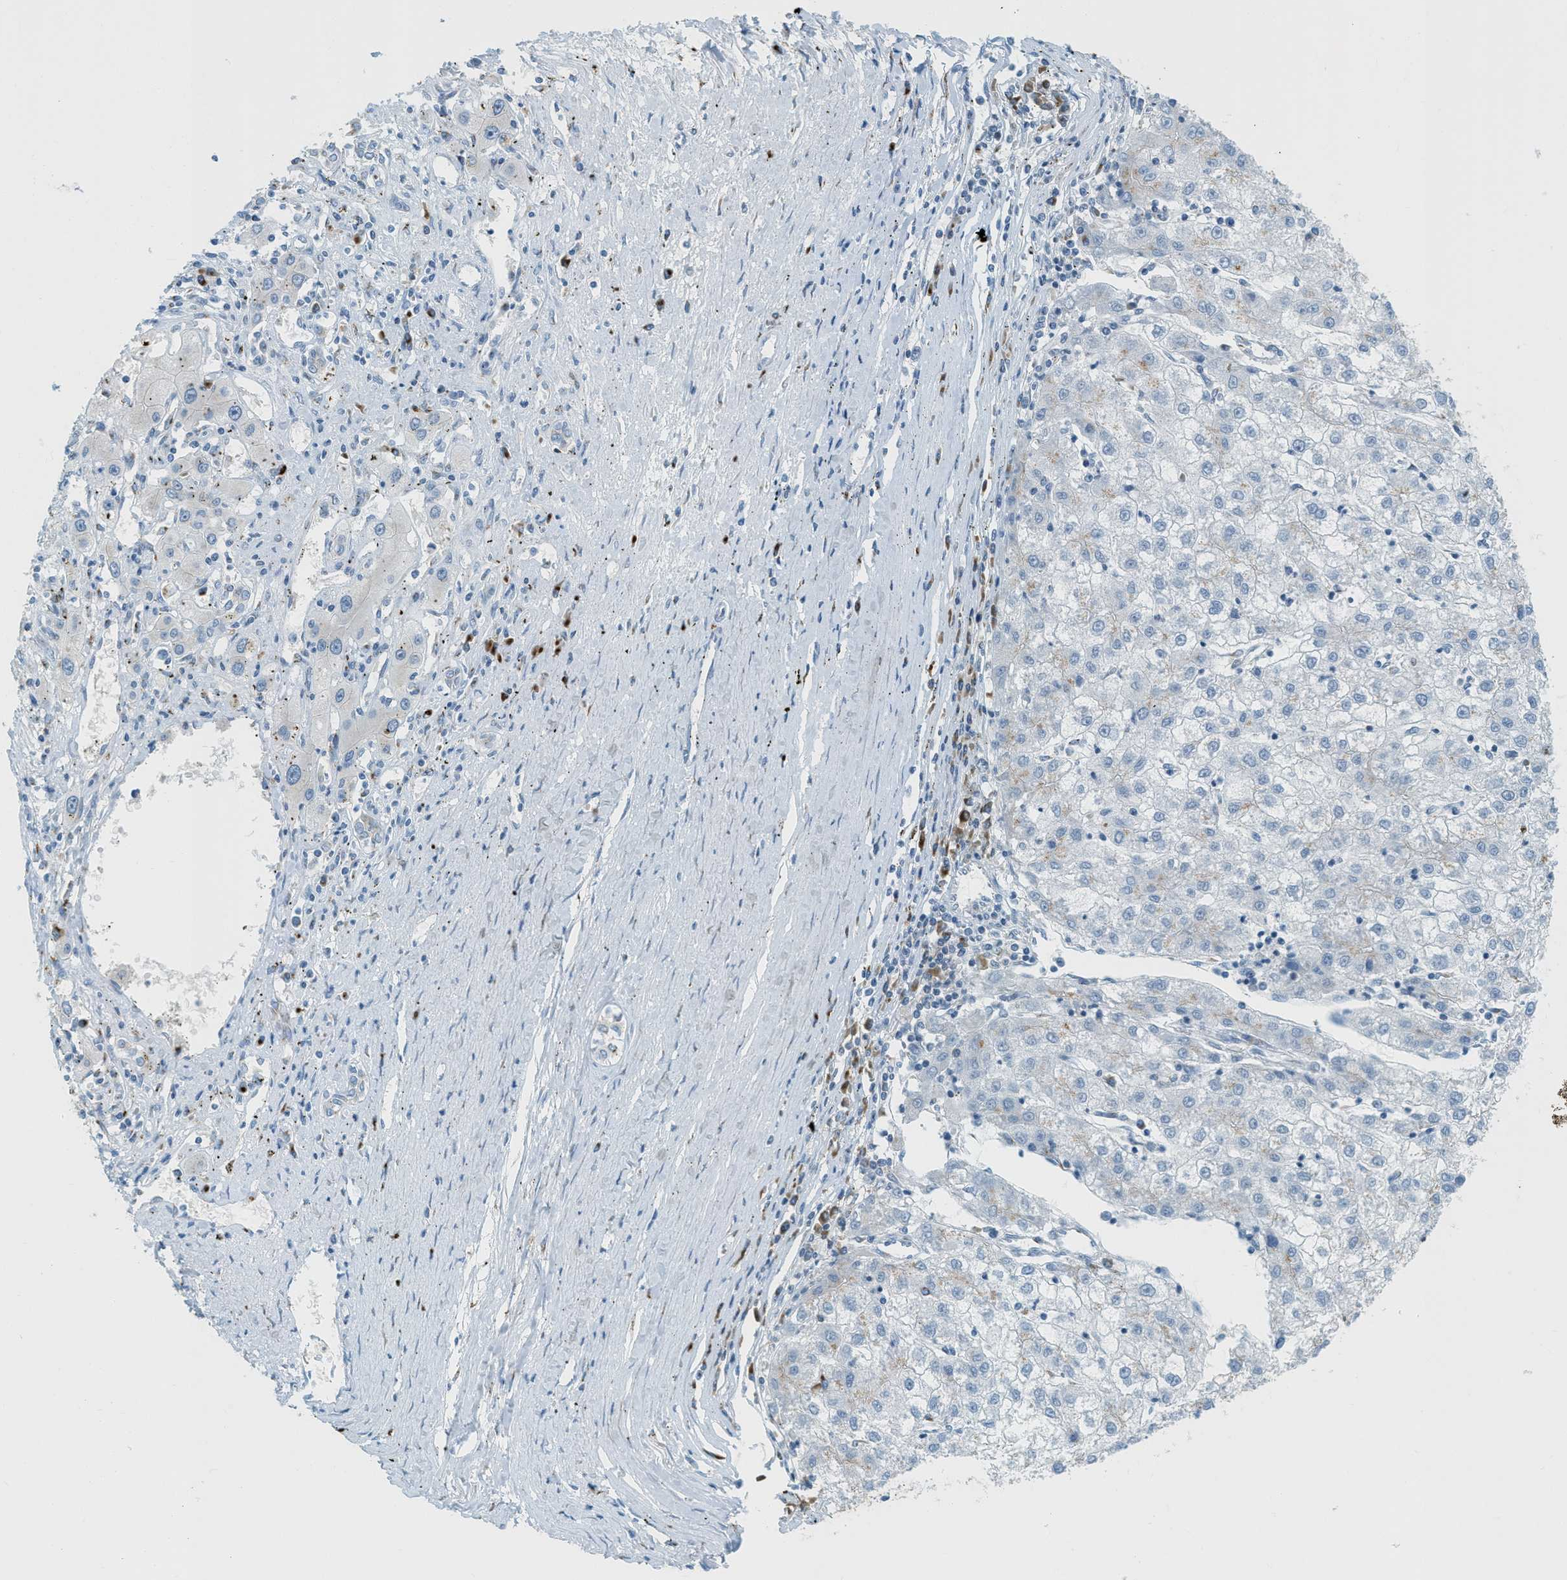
{"staining": {"intensity": "negative", "quantity": "none", "location": "none"}, "tissue": "liver cancer", "cell_type": "Tumor cells", "image_type": "cancer", "snomed": [{"axis": "morphology", "description": "Carcinoma, Hepatocellular, NOS"}, {"axis": "topography", "description": "Liver"}], "caption": "Immunohistochemical staining of liver cancer (hepatocellular carcinoma) shows no significant expression in tumor cells.", "gene": "ENTPD4", "patient": {"sex": "male", "age": 72}}